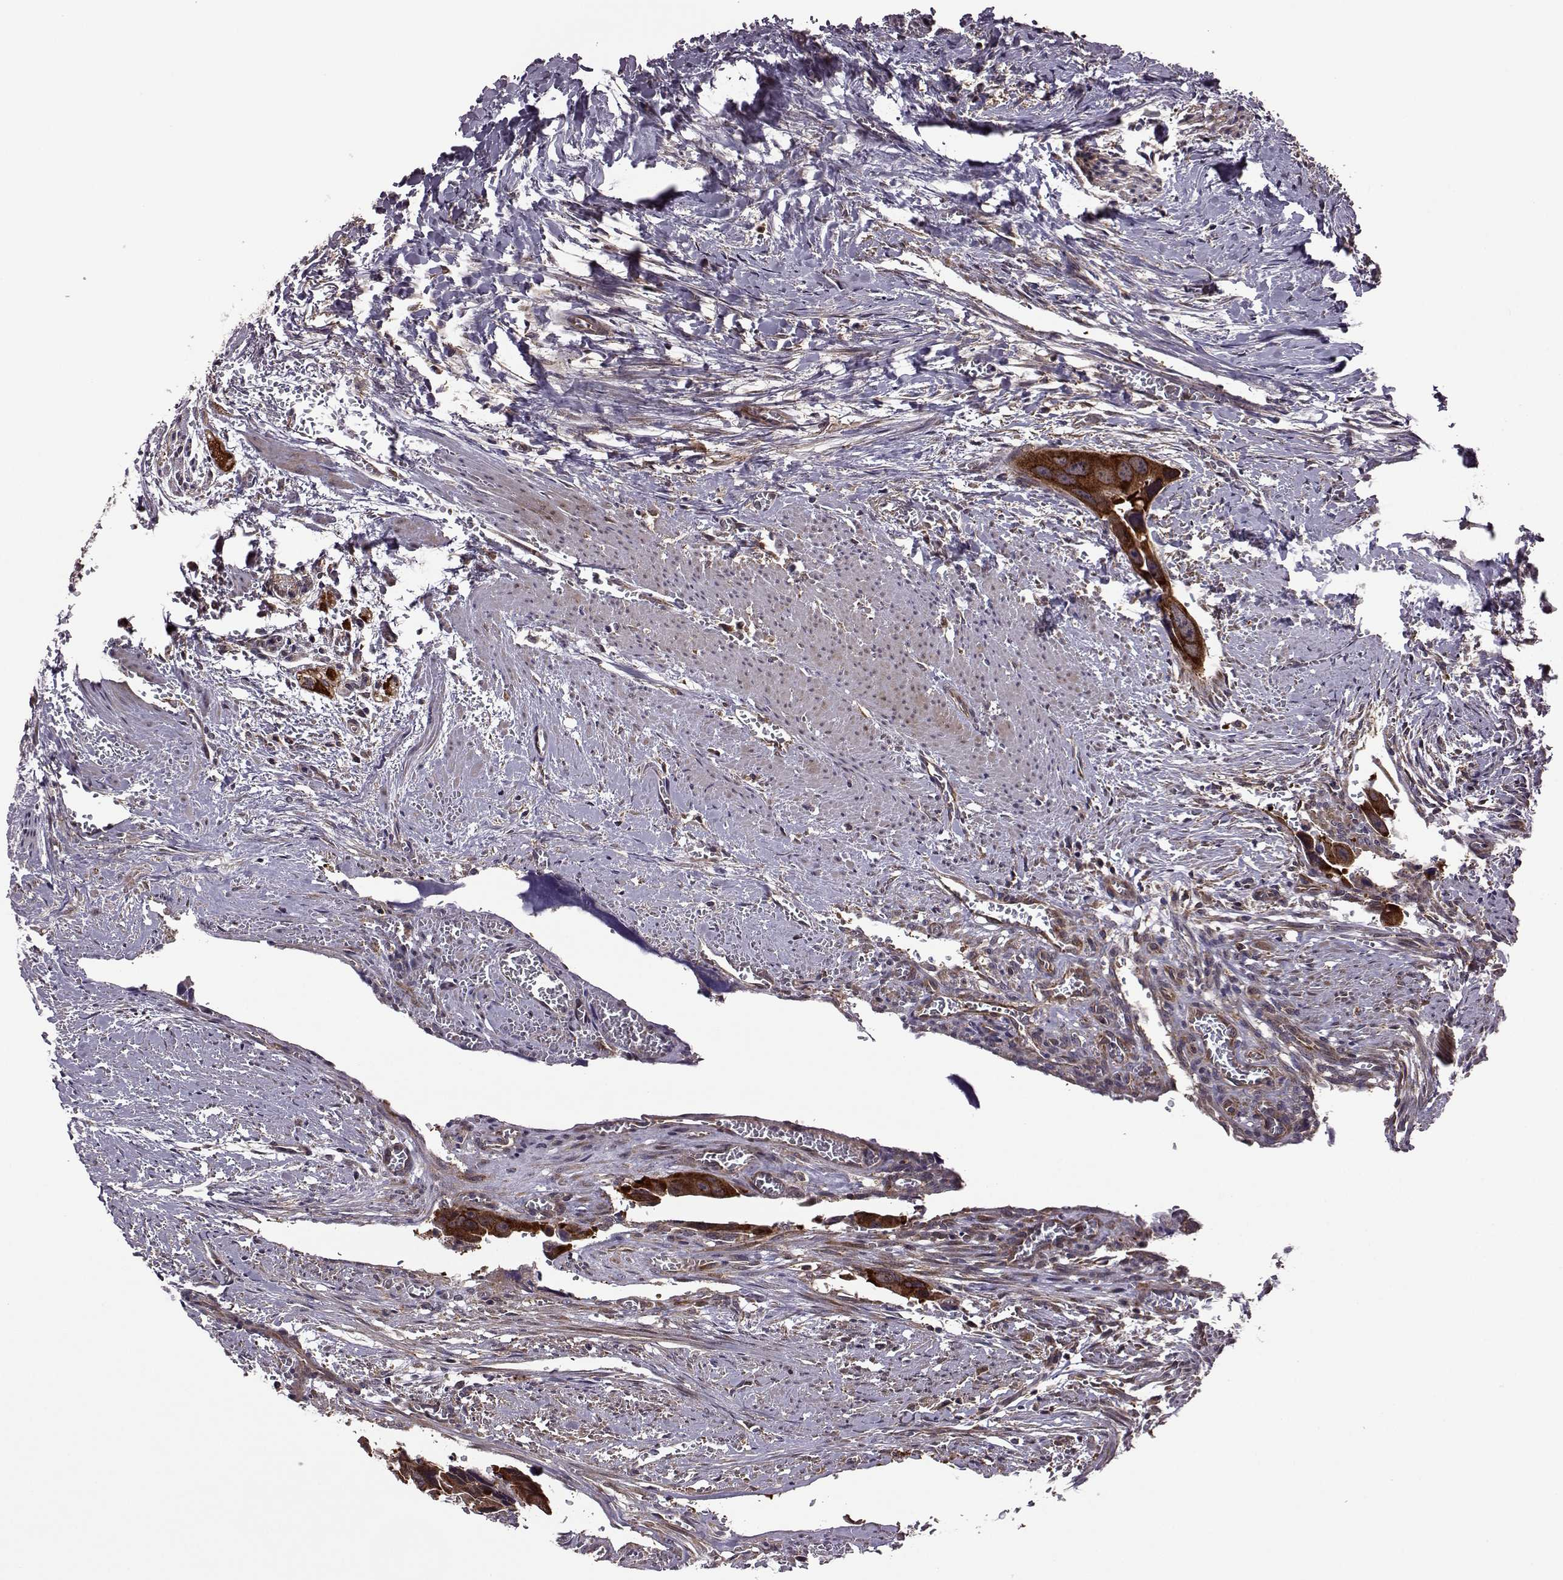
{"staining": {"intensity": "strong", "quantity": ">75%", "location": "cytoplasmic/membranous"}, "tissue": "colorectal cancer", "cell_type": "Tumor cells", "image_type": "cancer", "snomed": [{"axis": "morphology", "description": "Adenocarcinoma, NOS"}, {"axis": "topography", "description": "Rectum"}], "caption": "Brown immunohistochemical staining in human adenocarcinoma (colorectal) demonstrates strong cytoplasmic/membranous staining in approximately >75% of tumor cells. The staining was performed using DAB, with brown indicating positive protein expression. Nuclei are stained blue with hematoxylin.", "gene": "URI1", "patient": {"sex": "male", "age": 76}}